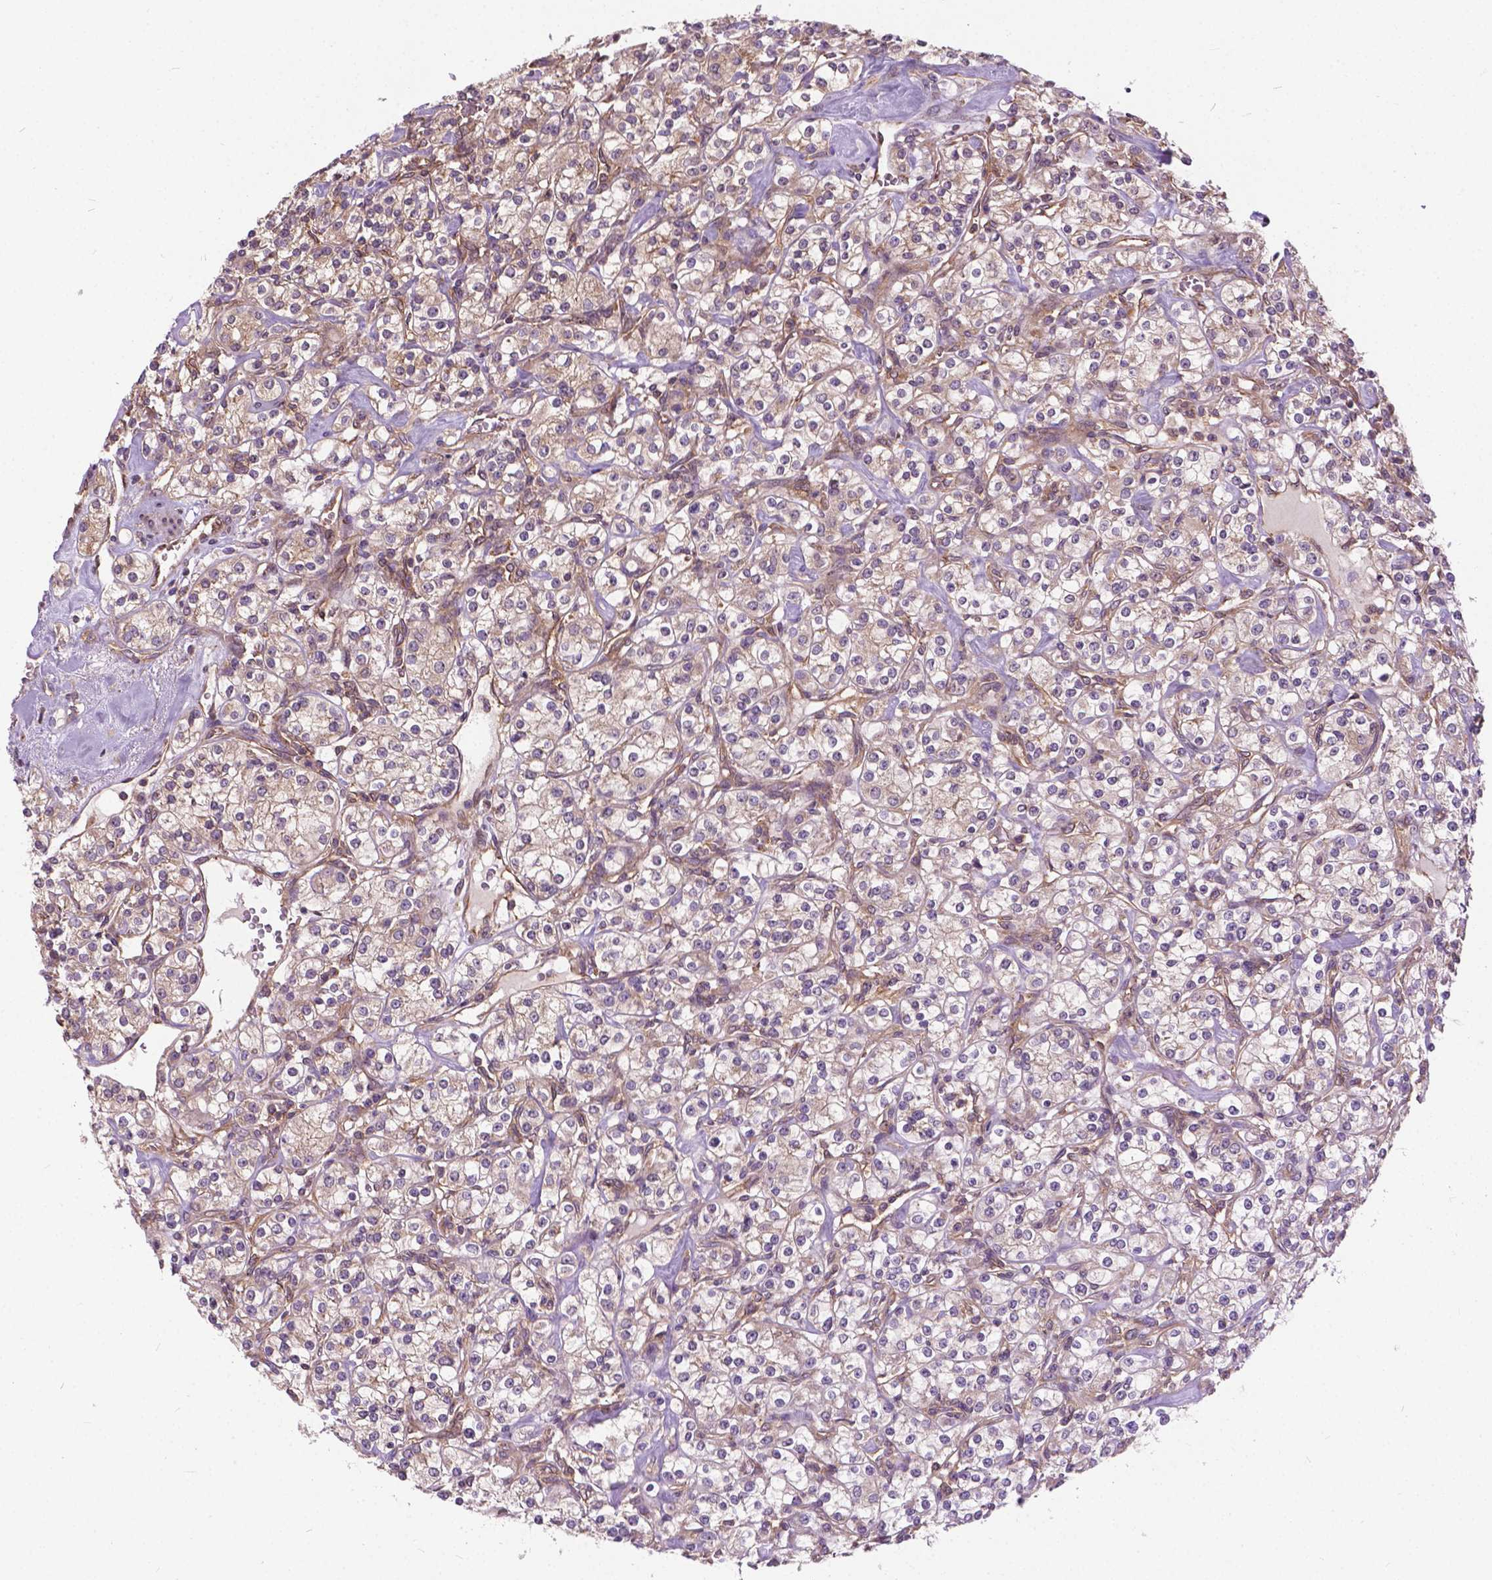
{"staining": {"intensity": "negative", "quantity": "none", "location": "none"}, "tissue": "renal cancer", "cell_type": "Tumor cells", "image_type": "cancer", "snomed": [{"axis": "morphology", "description": "Adenocarcinoma, NOS"}, {"axis": "topography", "description": "Kidney"}], "caption": "Renal cancer was stained to show a protein in brown. There is no significant expression in tumor cells.", "gene": "MZT1", "patient": {"sex": "male", "age": 77}}